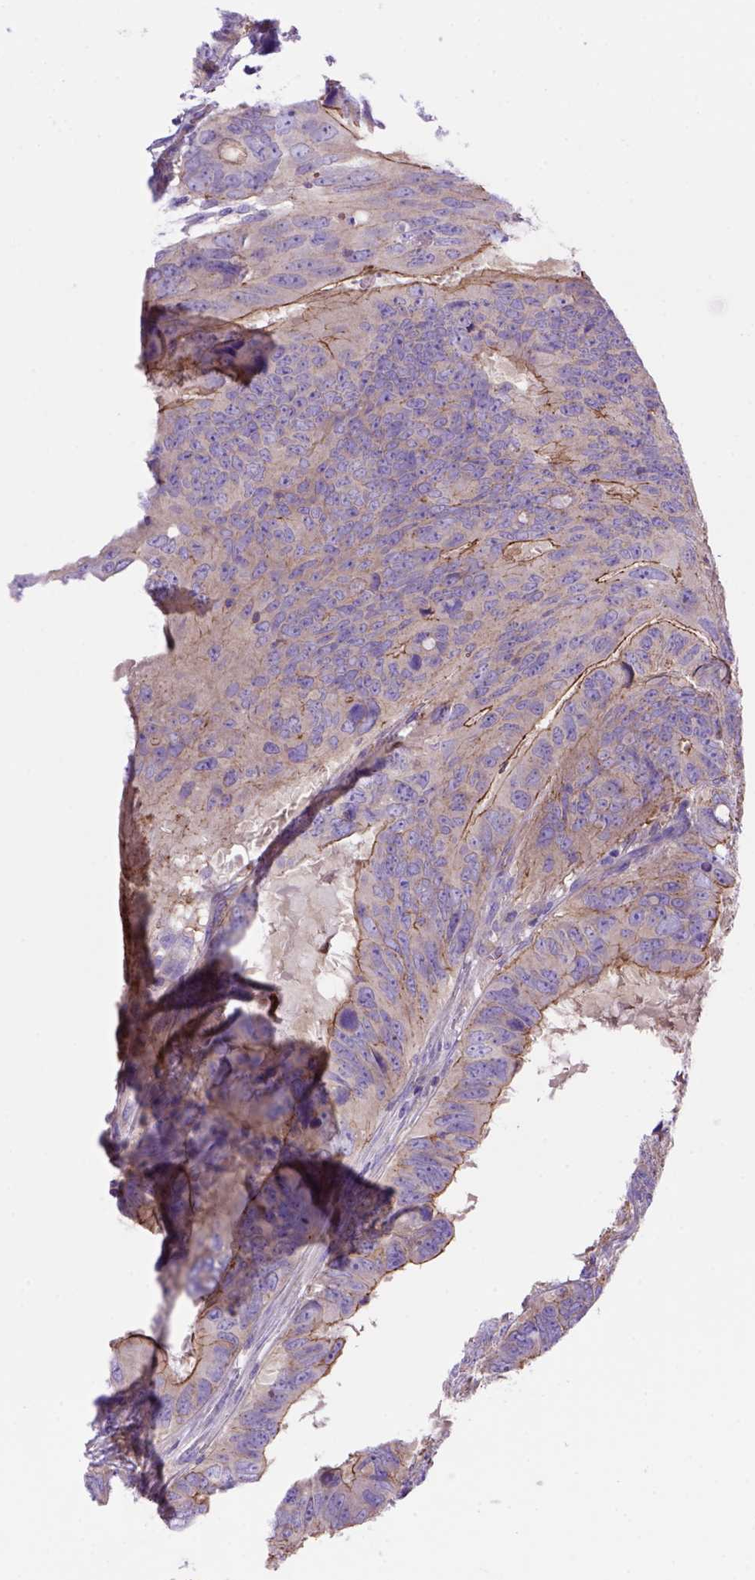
{"staining": {"intensity": "moderate", "quantity": "25%-75%", "location": "cytoplasmic/membranous"}, "tissue": "colorectal cancer", "cell_type": "Tumor cells", "image_type": "cancer", "snomed": [{"axis": "morphology", "description": "Adenocarcinoma, NOS"}, {"axis": "topography", "description": "Colon"}], "caption": "Adenocarcinoma (colorectal) stained for a protein (brown) demonstrates moderate cytoplasmic/membranous positive expression in about 25%-75% of tumor cells.", "gene": "PEX12", "patient": {"sex": "male", "age": 79}}